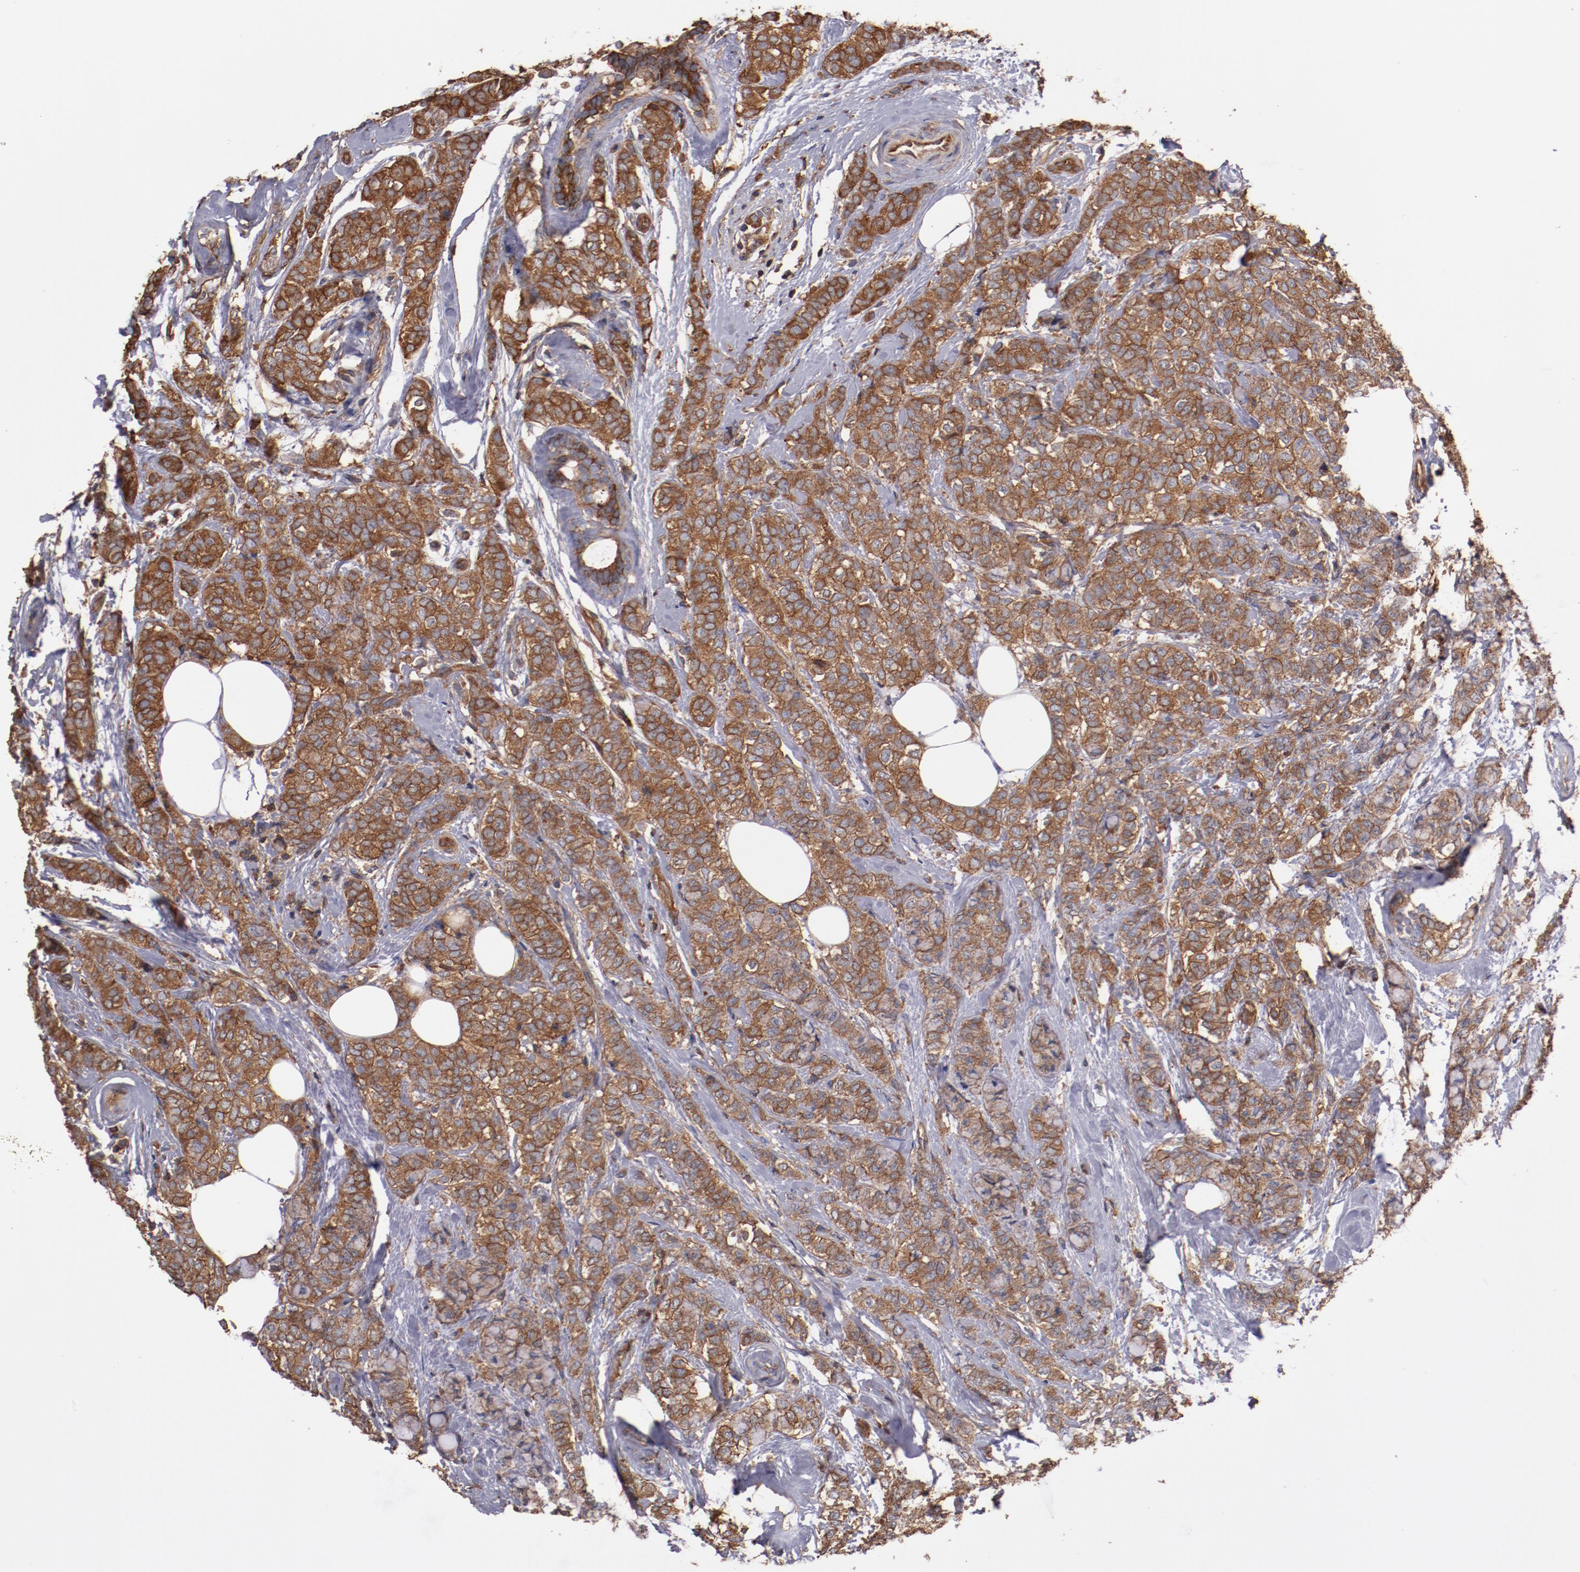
{"staining": {"intensity": "strong", "quantity": ">75%", "location": "cytoplasmic/membranous"}, "tissue": "breast cancer", "cell_type": "Tumor cells", "image_type": "cancer", "snomed": [{"axis": "morphology", "description": "Lobular carcinoma"}, {"axis": "topography", "description": "Breast"}], "caption": "There is high levels of strong cytoplasmic/membranous expression in tumor cells of lobular carcinoma (breast), as demonstrated by immunohistochemical staining (brown color).", "gene": "TMOD3", "patient": {"sex": "female", "age": 60}}